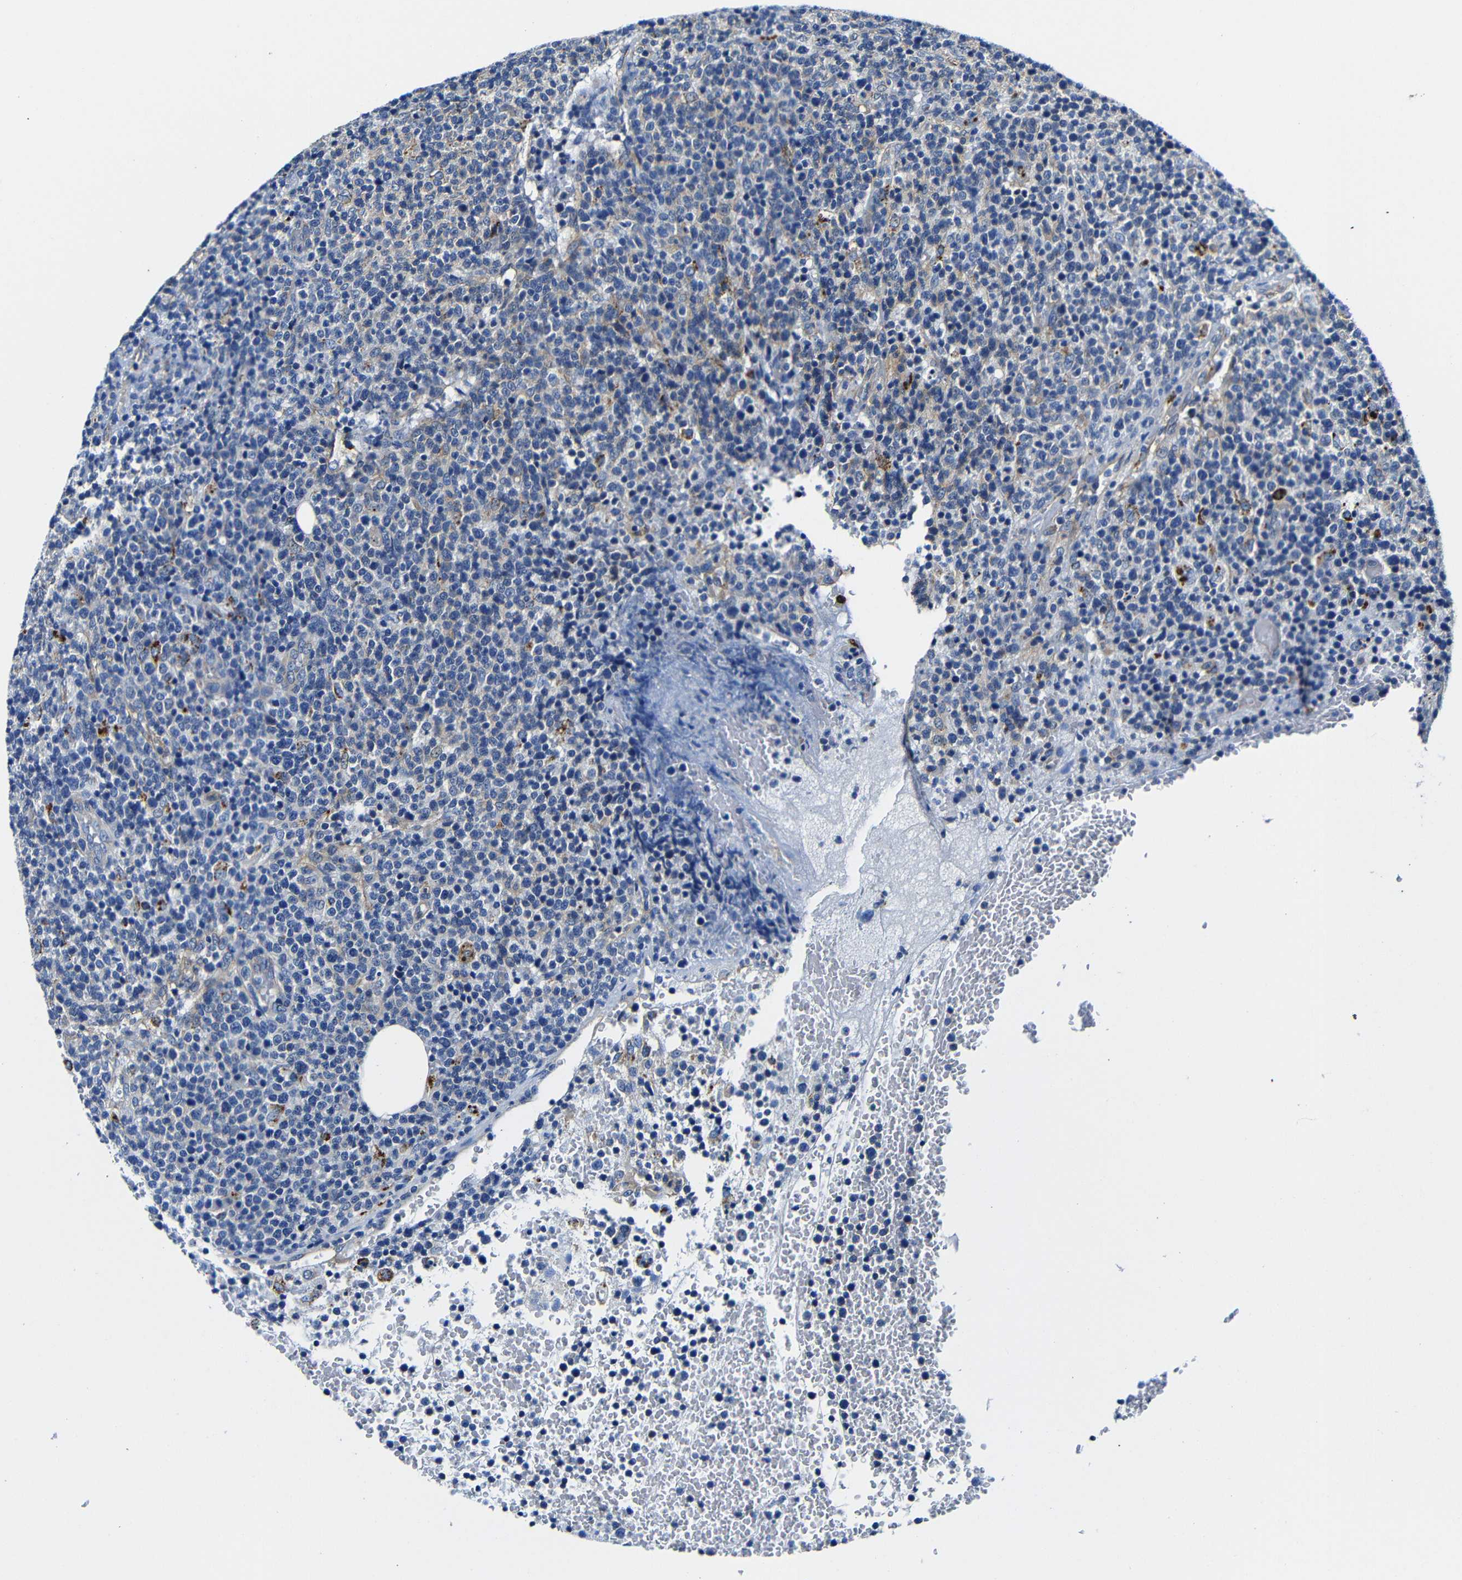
{"staining": {"intensity": "negative", "quantity": "none", "location": "none"}, "tissue": "lymphoma", "cell_type": "Tumor cells", "image_type": "cancer", "snomed": [{"axis": "morphology", "description": "Malignant lymphoma, non-Hodgkin's type, High grade"}, {"axis": "topography", "description": "Lymph node"}], "caption": "High power microscopy micrograph of an IHC image of lymphoma, revealing no significant expression in tumor cells.", "gene": "GIMAP2", "patient": {"sex": "male", "age": 61}}